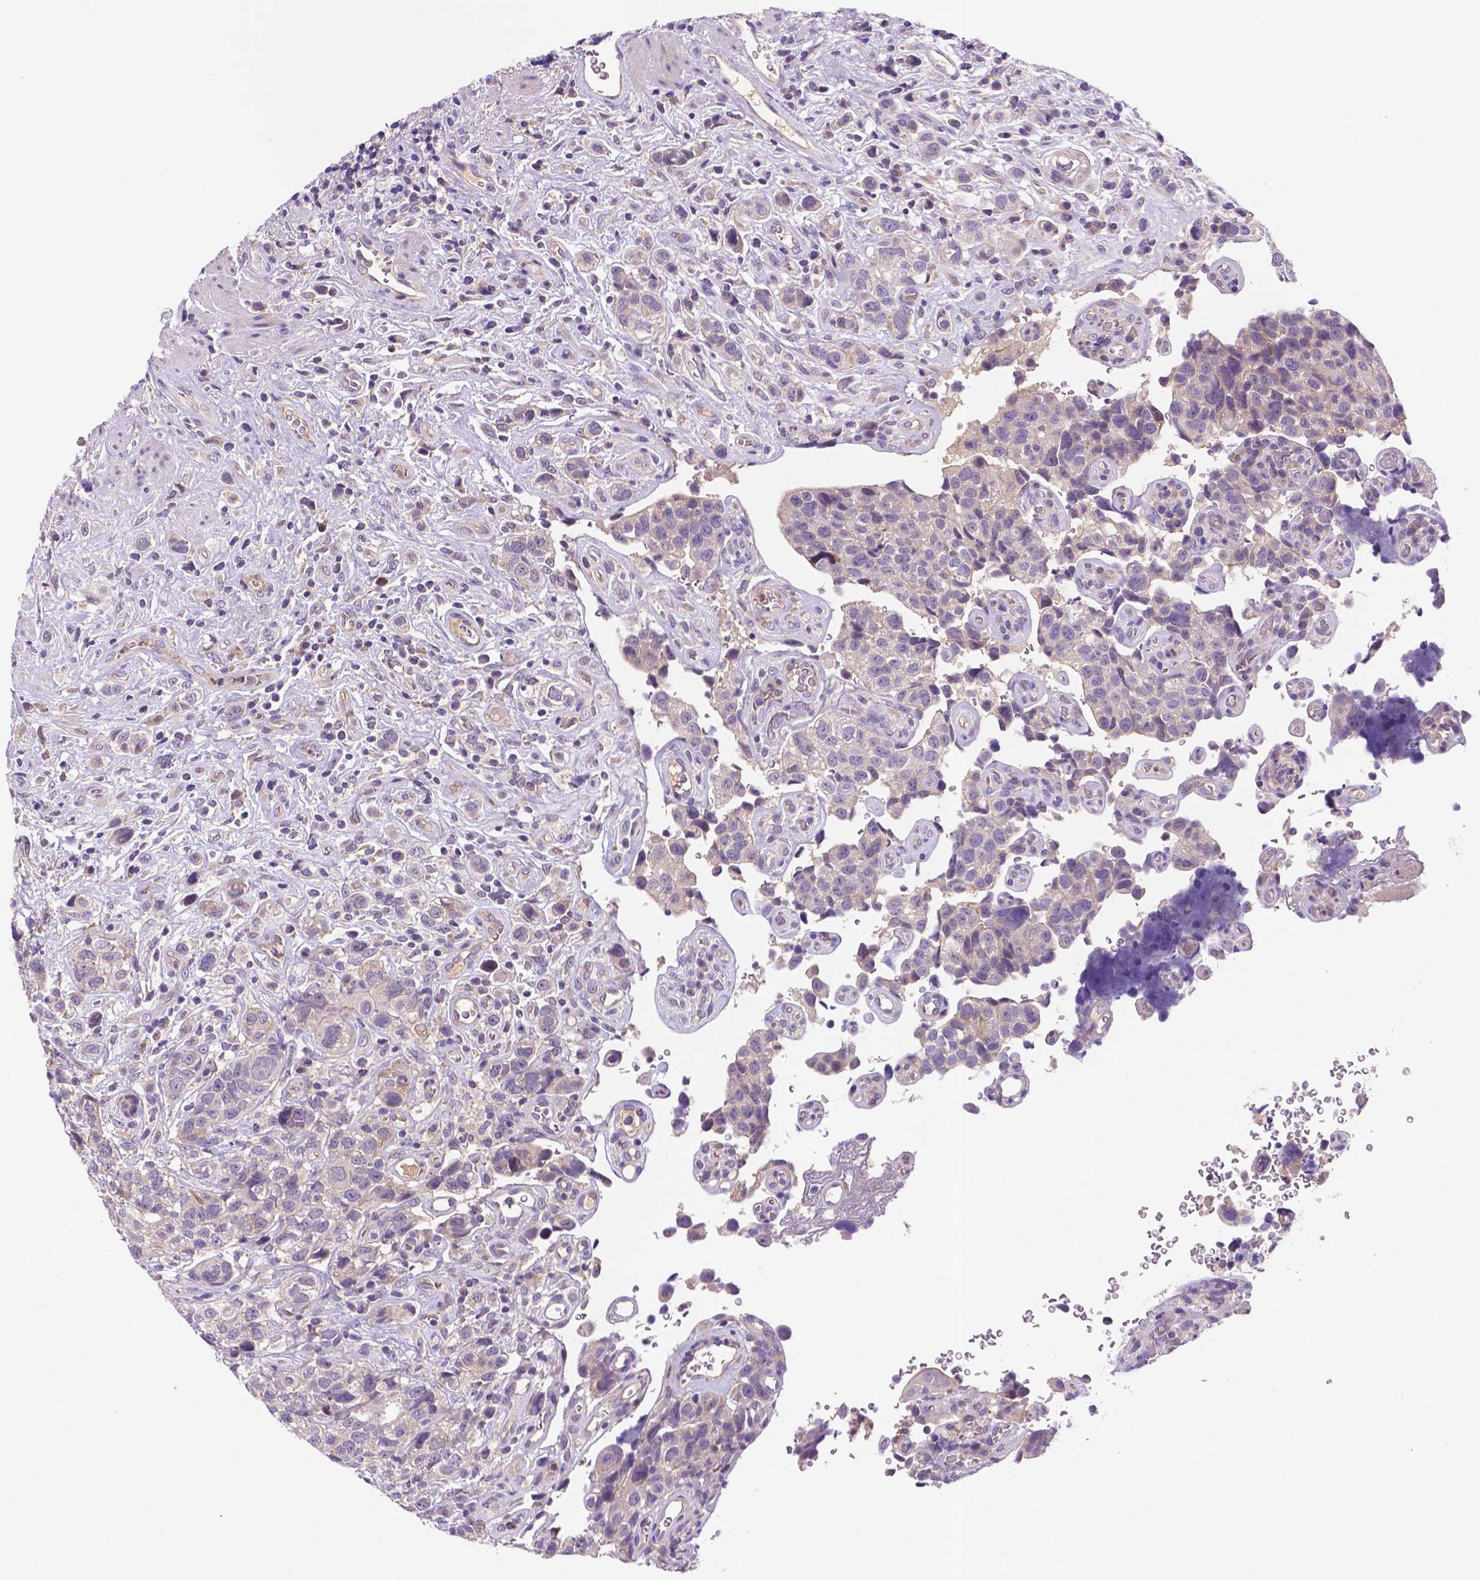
{"staining": {"intensity": "negative", "quantity": "none", "location": "none"}, "tissue": "urothelial cancer", "cell_type": "Tumor cells", "image_type": "cancer", "snomed": [{"axis": "morphology", "description": "Urothelial carcinoma, High grade"}, {"axis": "topography", "description": "Urinary bladder"}], "caption": "Tumor cells are negative for protein expression in human urothelial cancer. Nuclei are stained in blue.", "gene": "TM4SF20", "patient": {"sex": "female", "age": 58}}